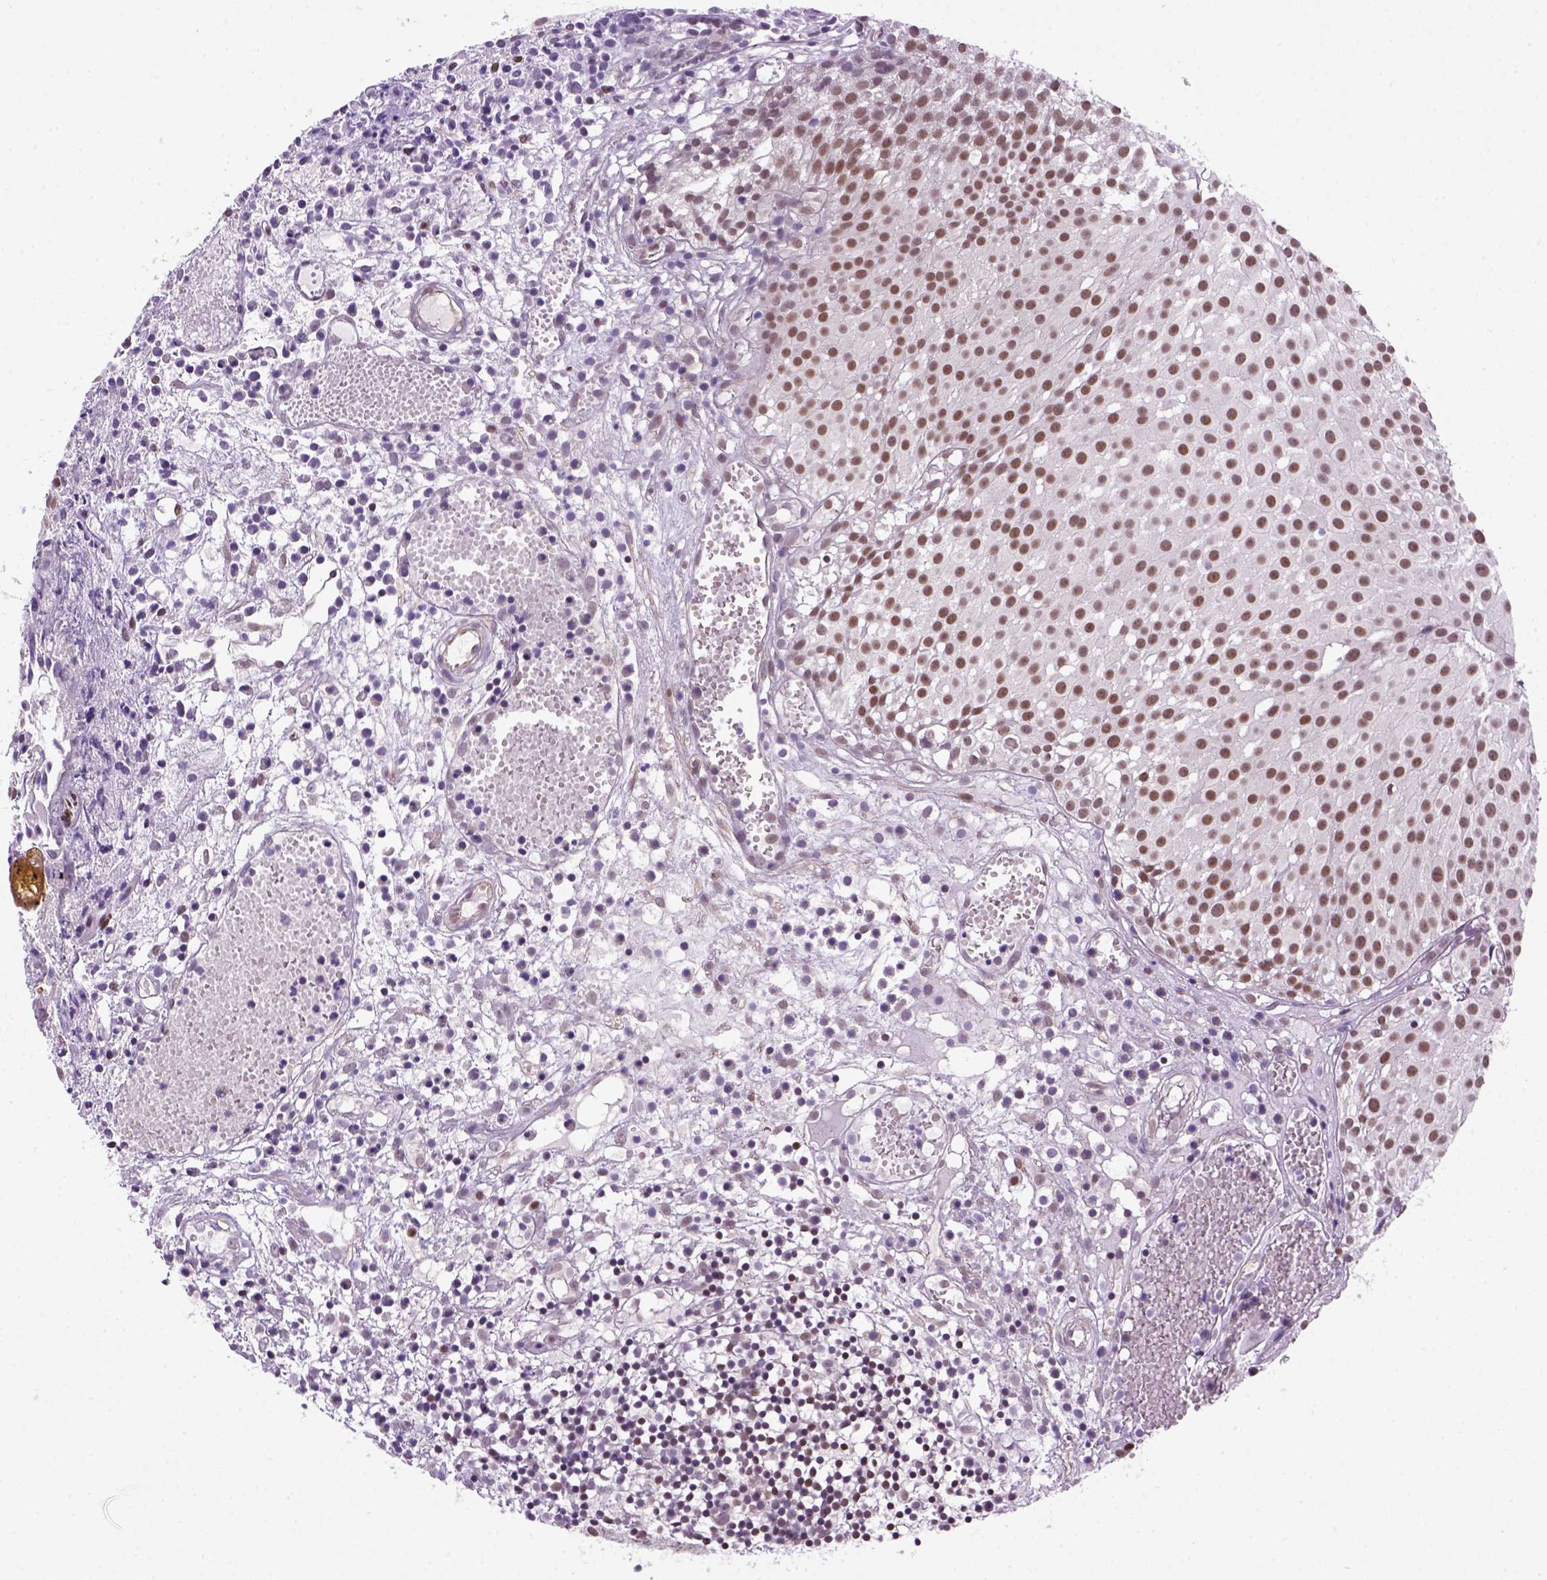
{"staining": {"intensity": "moderate", "quantity": ">75%", "location": "nuclear"}, "tissue": "urothelial cancer", "cell_type": "Tumor cells", "image_type": "cancer", "snomed": [{"axis": "morphology", "description": "Urothelial carcinoma, Low grade"}, {"axis": "topography", "description": "Urinary bladder"}], "caption": "Protein staining of urothelial carcinoma (low-grade) tissue exhibits moderate nuclear expression in approximately >75% of tumor cells.", "gene": "MGMT", "patient": {"sex": "male", "age": 79}}